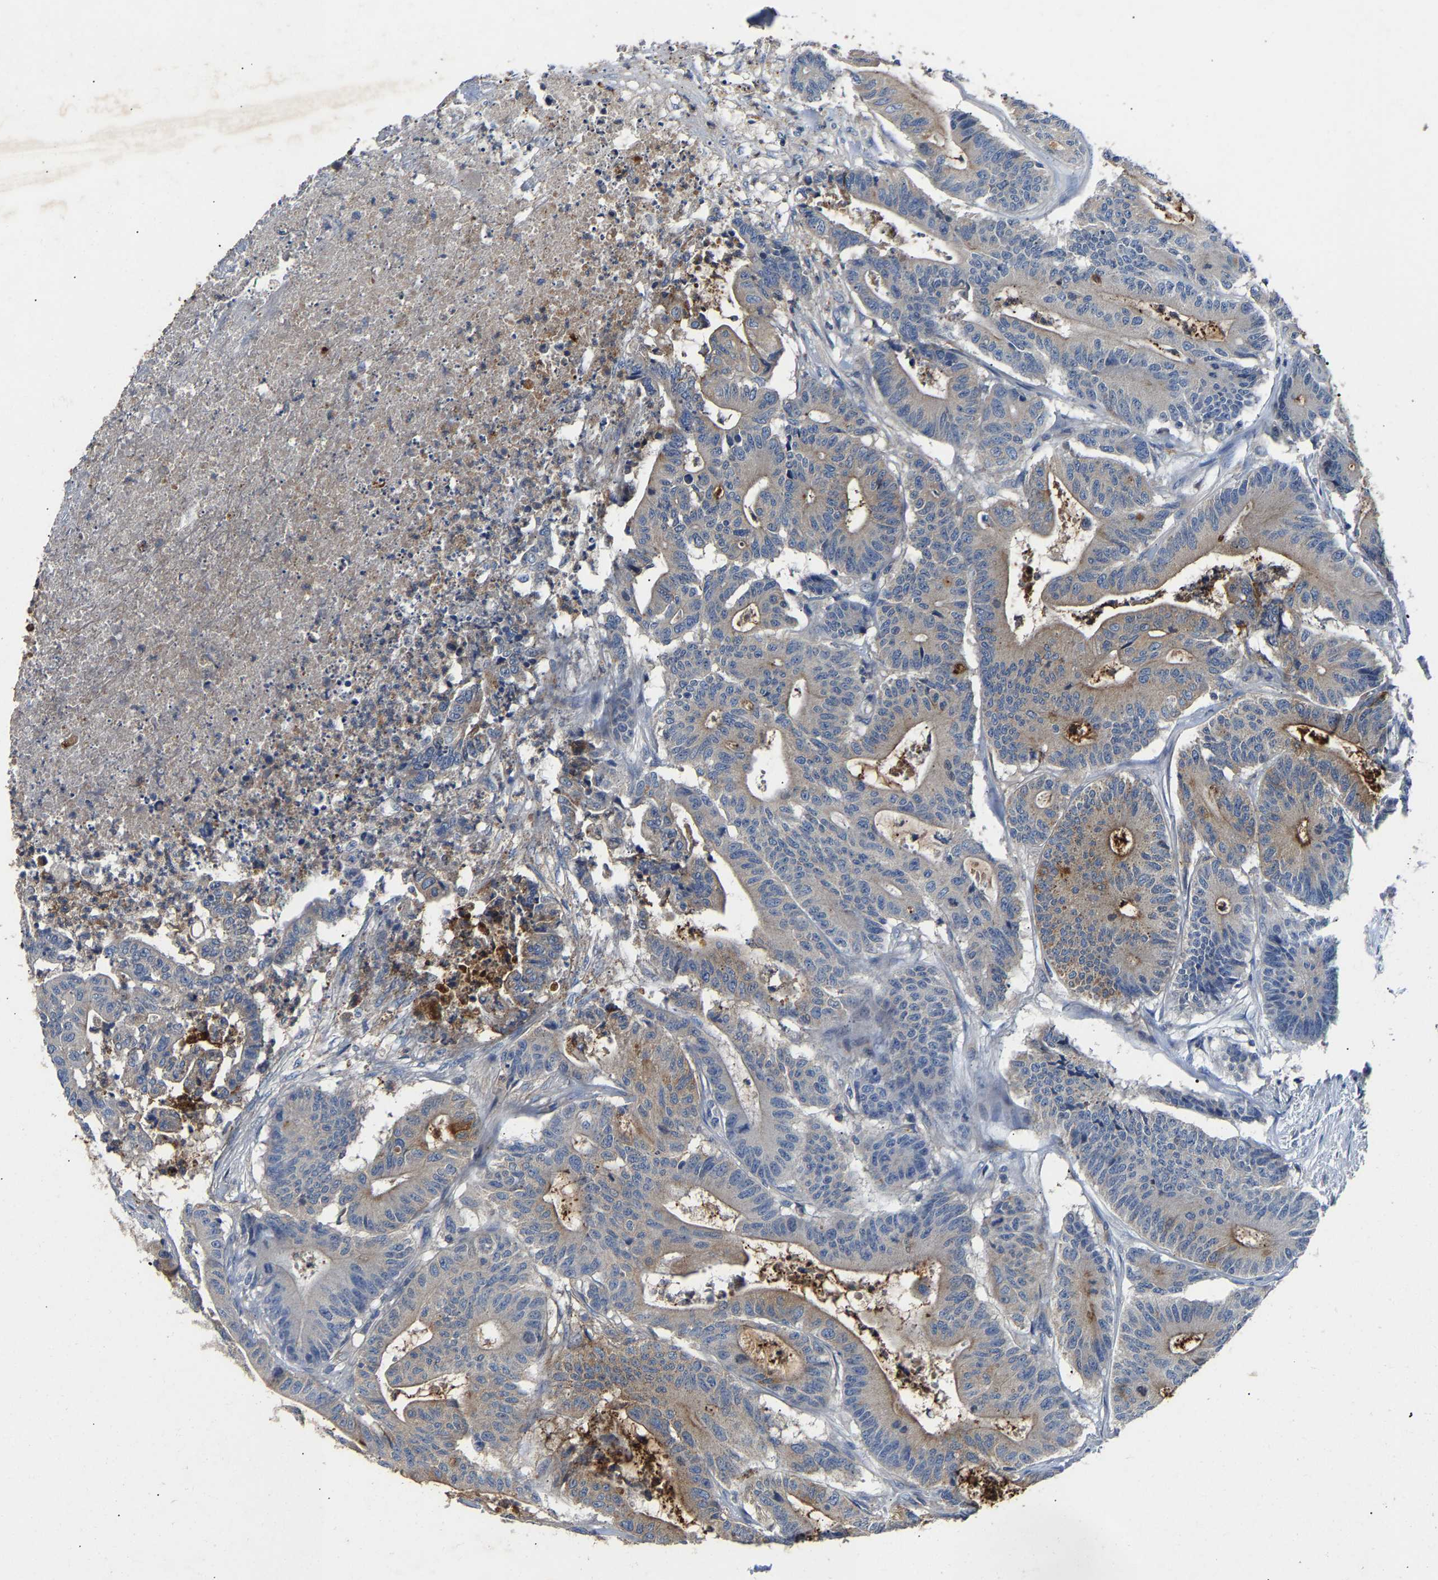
{"staining": {"intensity": "weak", "quantity": "<25%", "location": "cytoplasmic/membranous"}, "tissue": "colorectal cancer", "cell_type": "Tumor cells", "image_type": "cancer", "snomed": [{"axis": "morphology", "description": "Adenocarcinoma, NOS"}, {"axis": "topography", "description": "Colon"}], "caption": "Human adenocarcinoma (colorectal) stained for a protein using immunohistochemistry displays no positivity in tumor cells.", "gene": "CCDC171", "patient": {"sex": "female", "age": 84}}